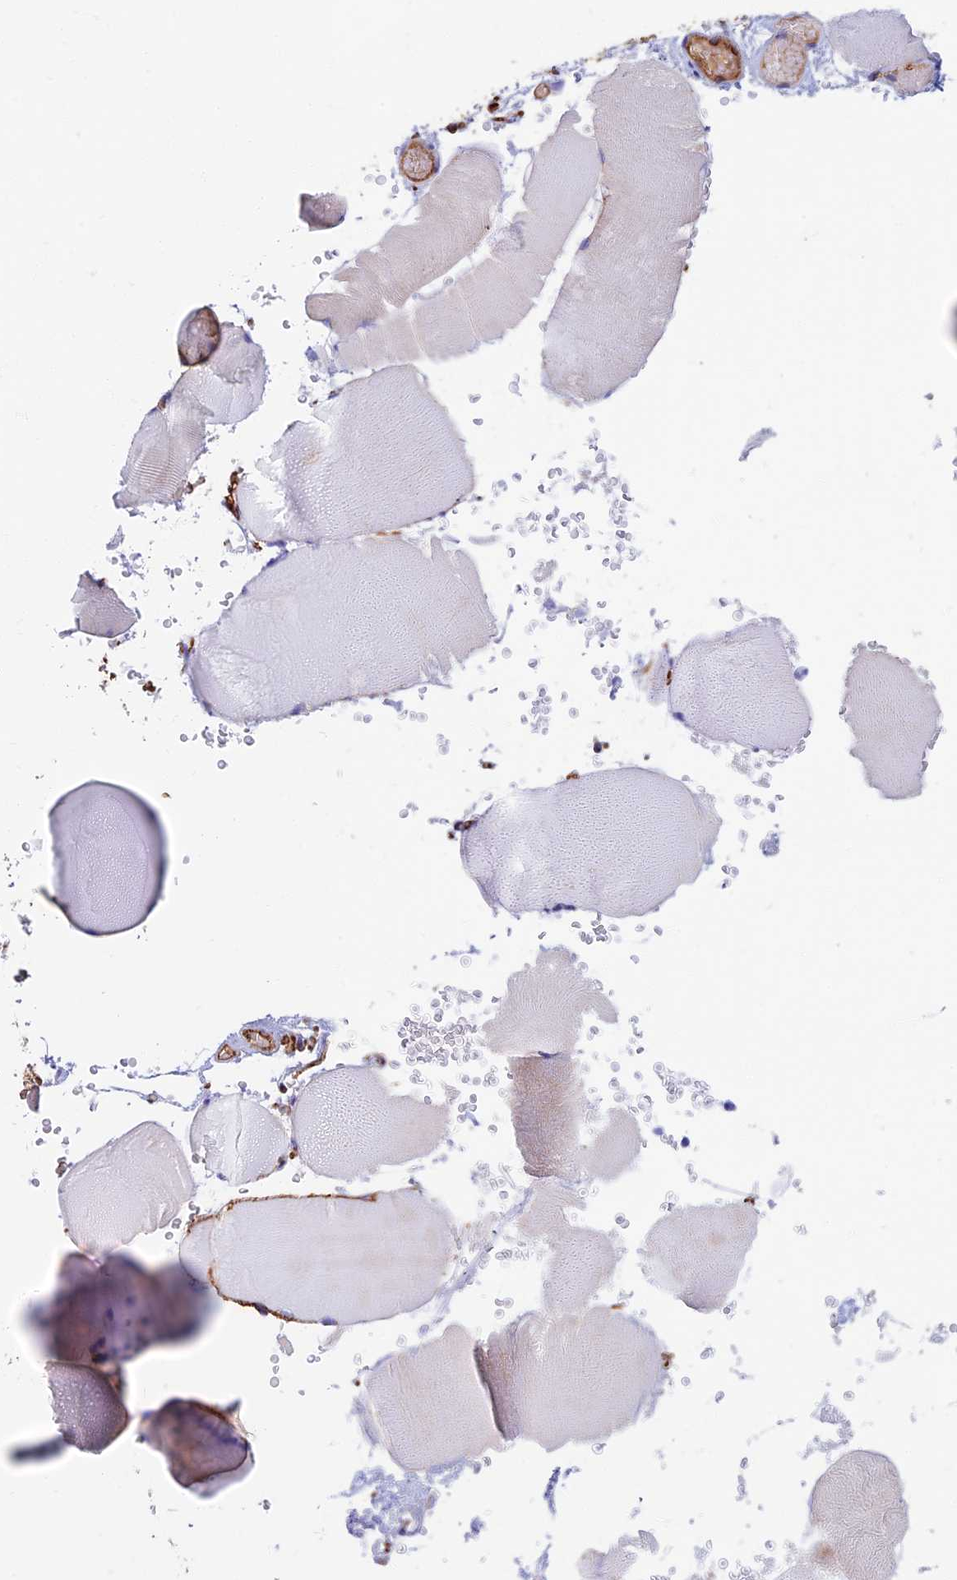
{"staining": {"intensity": "moderate", "quantity": "<25%", "location": "cytoplasmic/membranous"}, "tissue": "skeletal muscle", "cell_type": "Myocytes", "image_type": "normal", "snomed": [{"axis": "morphology", "description": "Normal tissue, NOS"}, {"axis": "topography", "description": "Skeletal muscle"}], "caption": "Approximately <25% of myocytes in normal skeletal muscle reveal moderate cytoplasmic/membranous protein positivity as visualized by brown immunohistochemical staining.", "gene": "ETFRF1", "patient": {"sex": "male", "age": 62}}